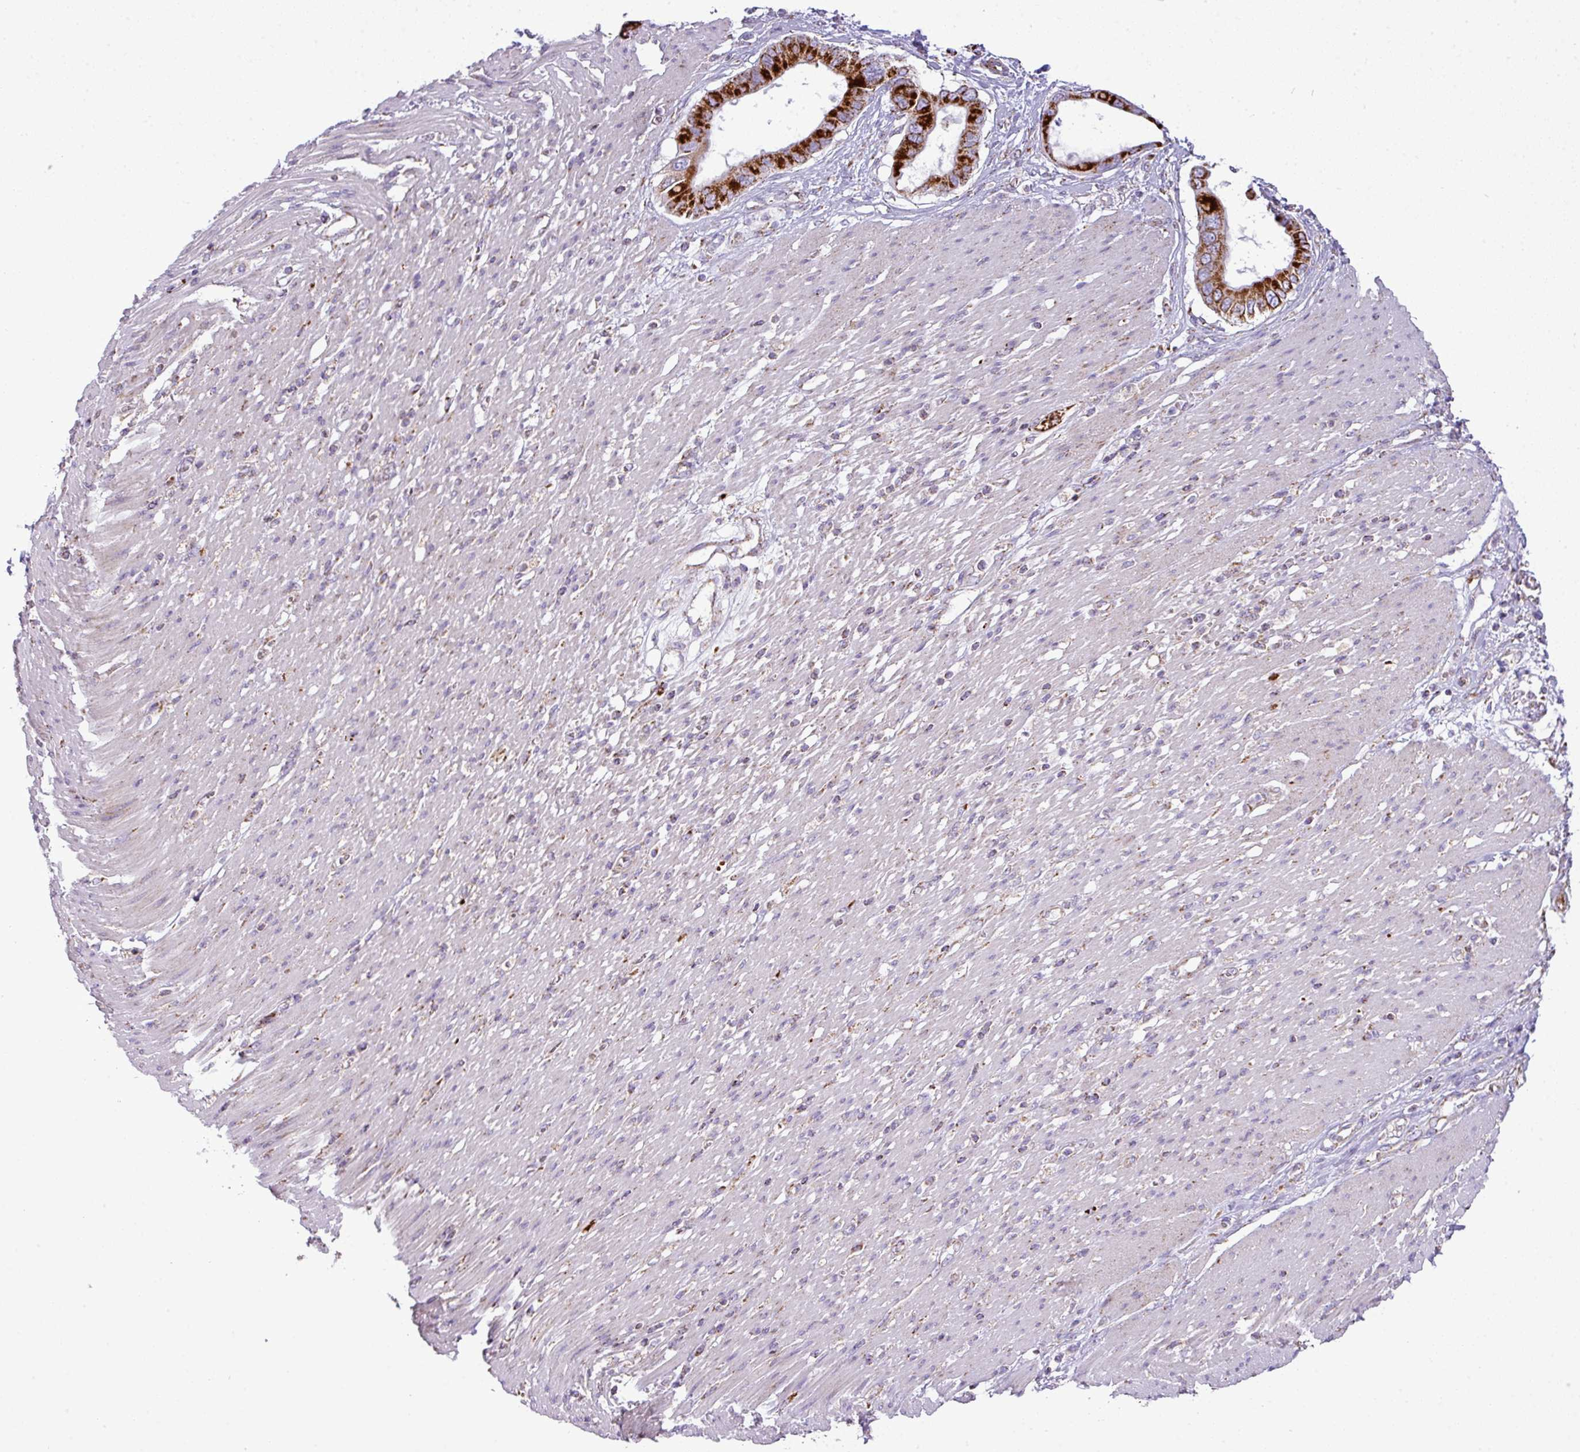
{"staining": {"intensity": "strong", "quantity": ">75%", "location": "cytoplasmic/membranous"}, "tissue": "pancreatic cancer", "cell_type": "Tumor cells", "image_type": "cancer", "snomed": [{"axis": "morphology", "description": "Adenocarcinoma, NOS"}, {"axis": "topography", "description": "Pancreas"}], "caption": "A brown stain shows strong cytoplasmic/membranous expression of a protein in pancreatic adenocarcinoma tumor cells. The protein is shown in brown color, while the nuclei are stained blue.", "gene": "ZNF81", "patient": {"sex": "male", "age": 68}}